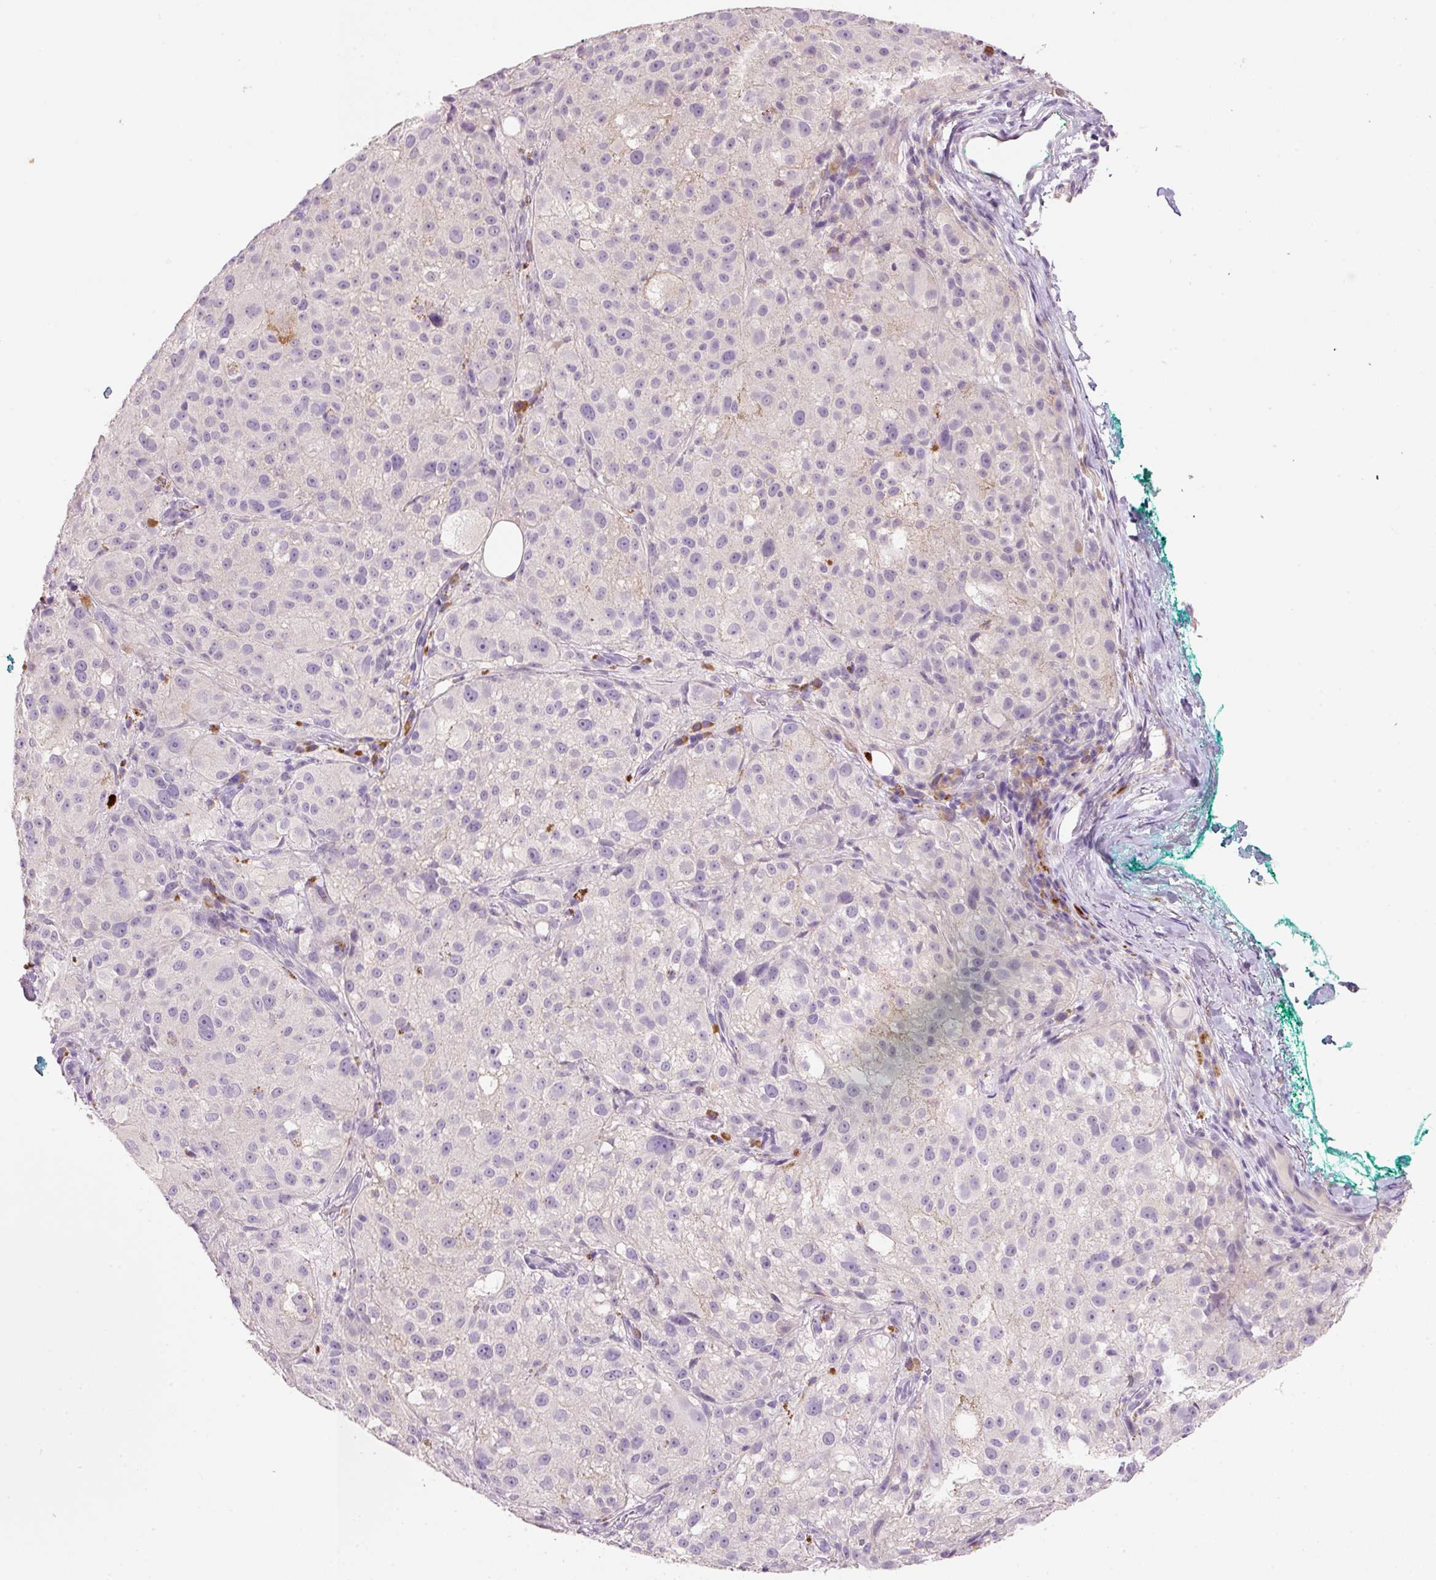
{"staining": {"intensity": "negative", "quantity": "none", "location": "none"}, "tissue": "melanoma", "cell_type": "Tumor cells", "image_type": "cancer", "snomed": [{"axis": "morphology", "description": "Necrosis, NOS"}, {"axis": "morphology", "description": "Malignant melanoma, NOS"}, {"axis": "topography", "description": "Skin"}], "caption": "Immunohistochemistry (IHC) micrograph of neoplastic tissue: human melanoma stained with DAB demonstrates no significant protein positivity in tumor cells. The staining is performed using DAB (3,3'-diaminobenzidine) brown chromogen with nuclei counter-stained in using hematoxylin.", "gene": "TENT5C", "patient": {"sex": "female", "age": 87}}